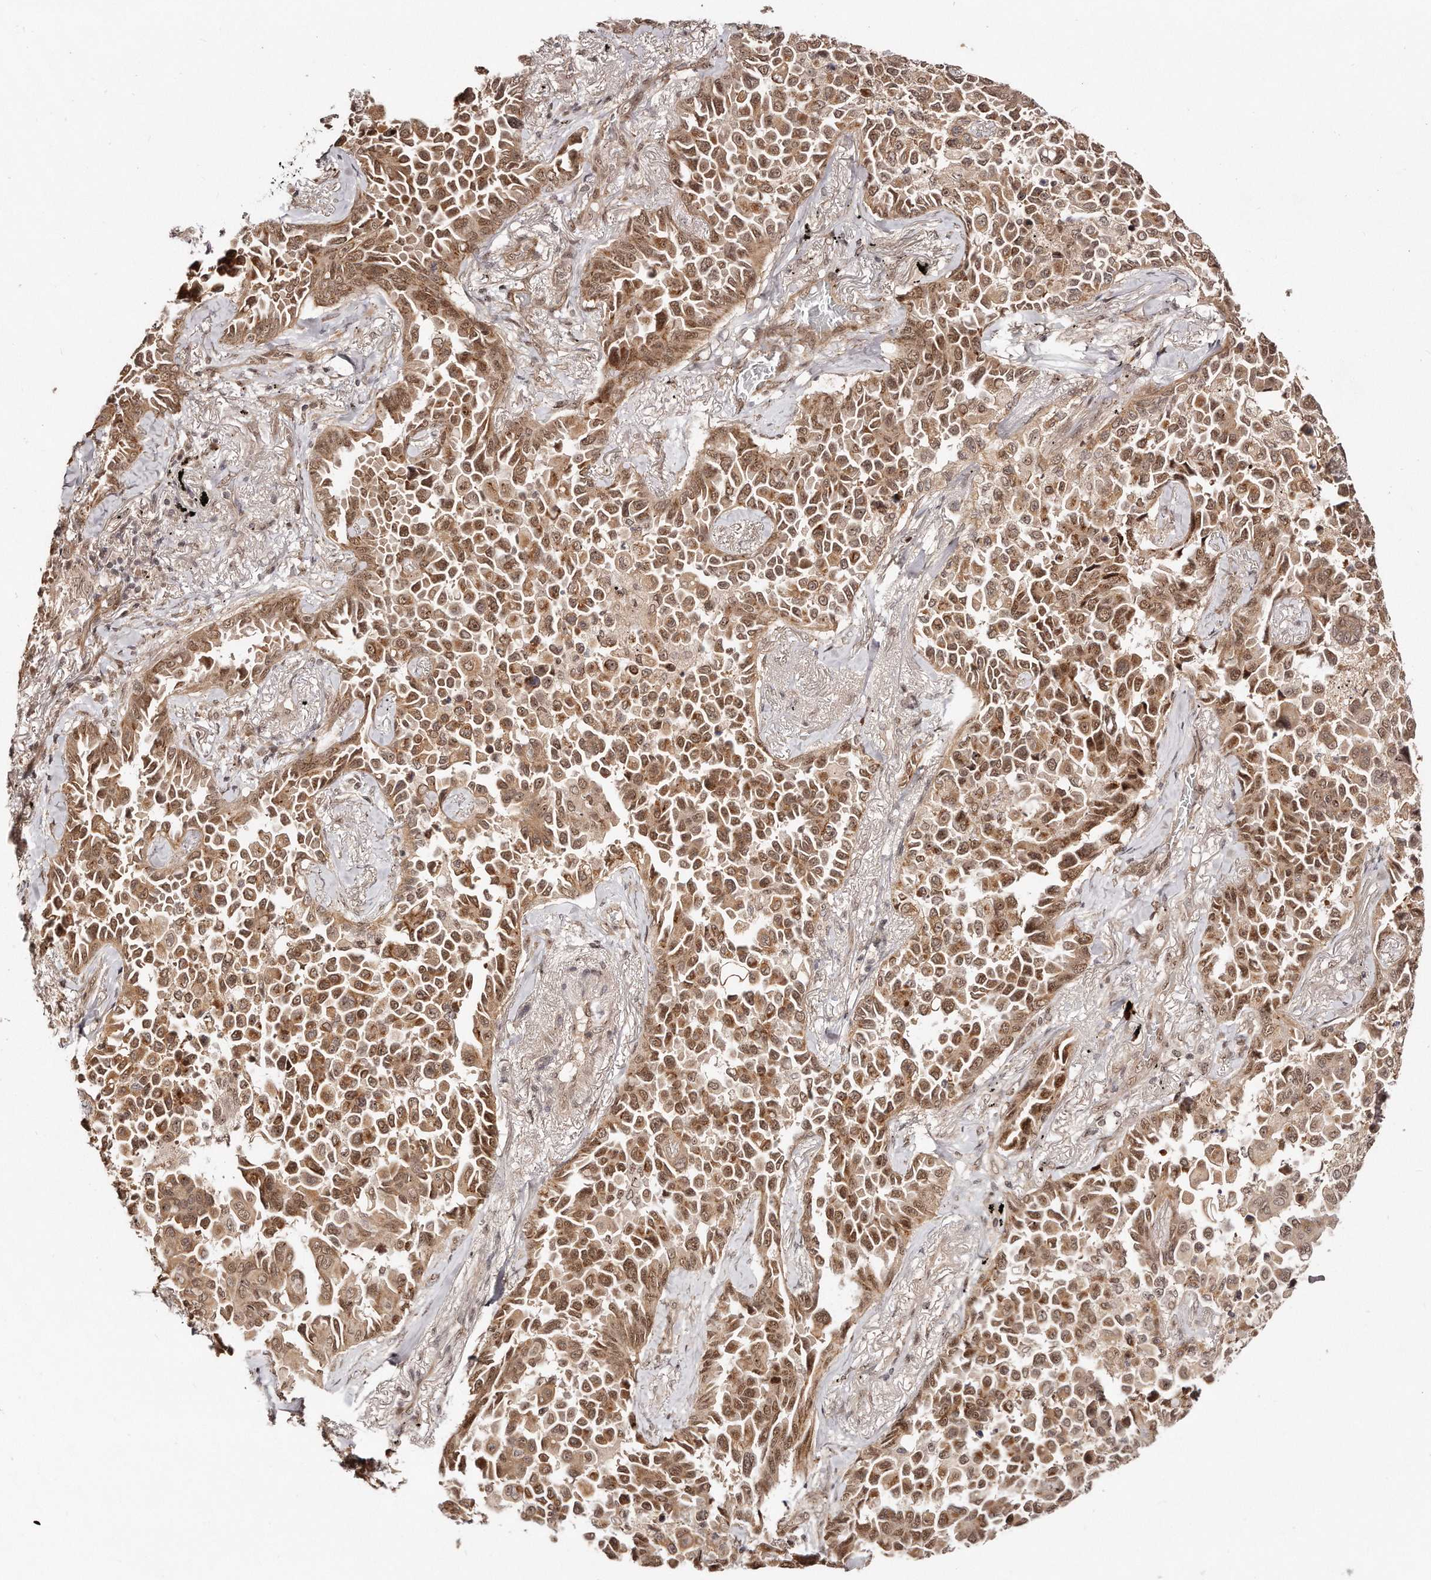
{"staining": {"intensity": "moderate", "quantity": ">75%", "location": "cytoplasmic/membranous,nuclear"}, "tissue": "lung cancer", "cell_type": "Tumor cells", "image_type": "cancer", "snomed": [{"axis": "morphology", "description": "Adenocarcinoma, NOS"}, {"axis": "topography", "description": "Lung"}], "caption": "Brown immunohistochemical staining in human lung adenocarcinoma shows moderate cytoplasmic/membranous and nuclear staining in approximately >75% of tumor cells.", "gene": "SOX4", "patient": {"sex": "female", "age": 67}}